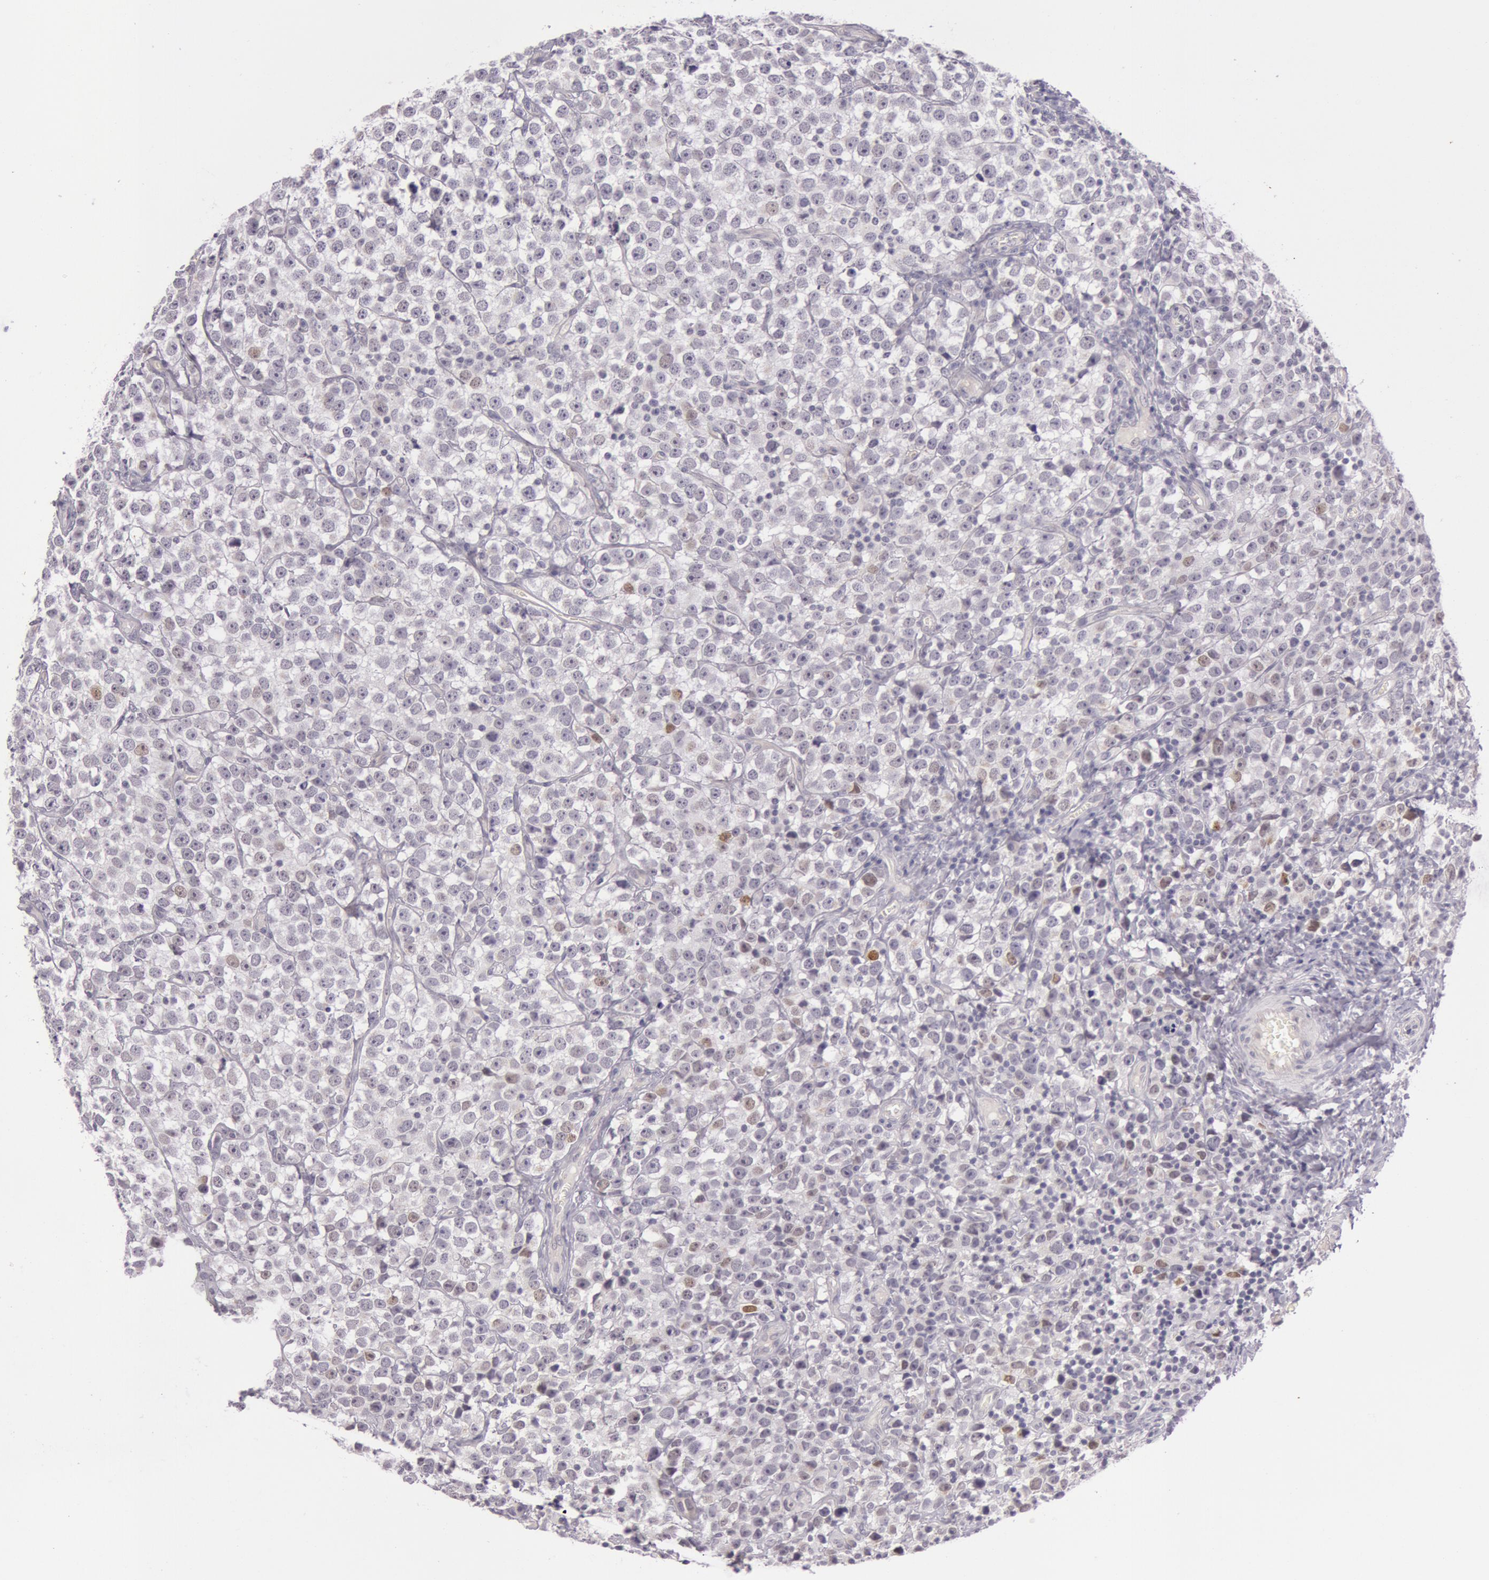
{"staining": {"intensity": "negative", "quantity": "none", "location": "none"}, "tissue": "testis cancer", "cell_type": "Tumor cells", "image_type": "cancer", "snomed": [{"axis": "morphology", "description": "Seminoma, NOS"}, {"axis": "topography", "description": "Testis"}], "caption": "Immunohistochemical staining of human testis cancer displays no significant positivity in tumor cells.", "gene": "RBMY1F", "patient": {"sex": "male", "age": 25}}